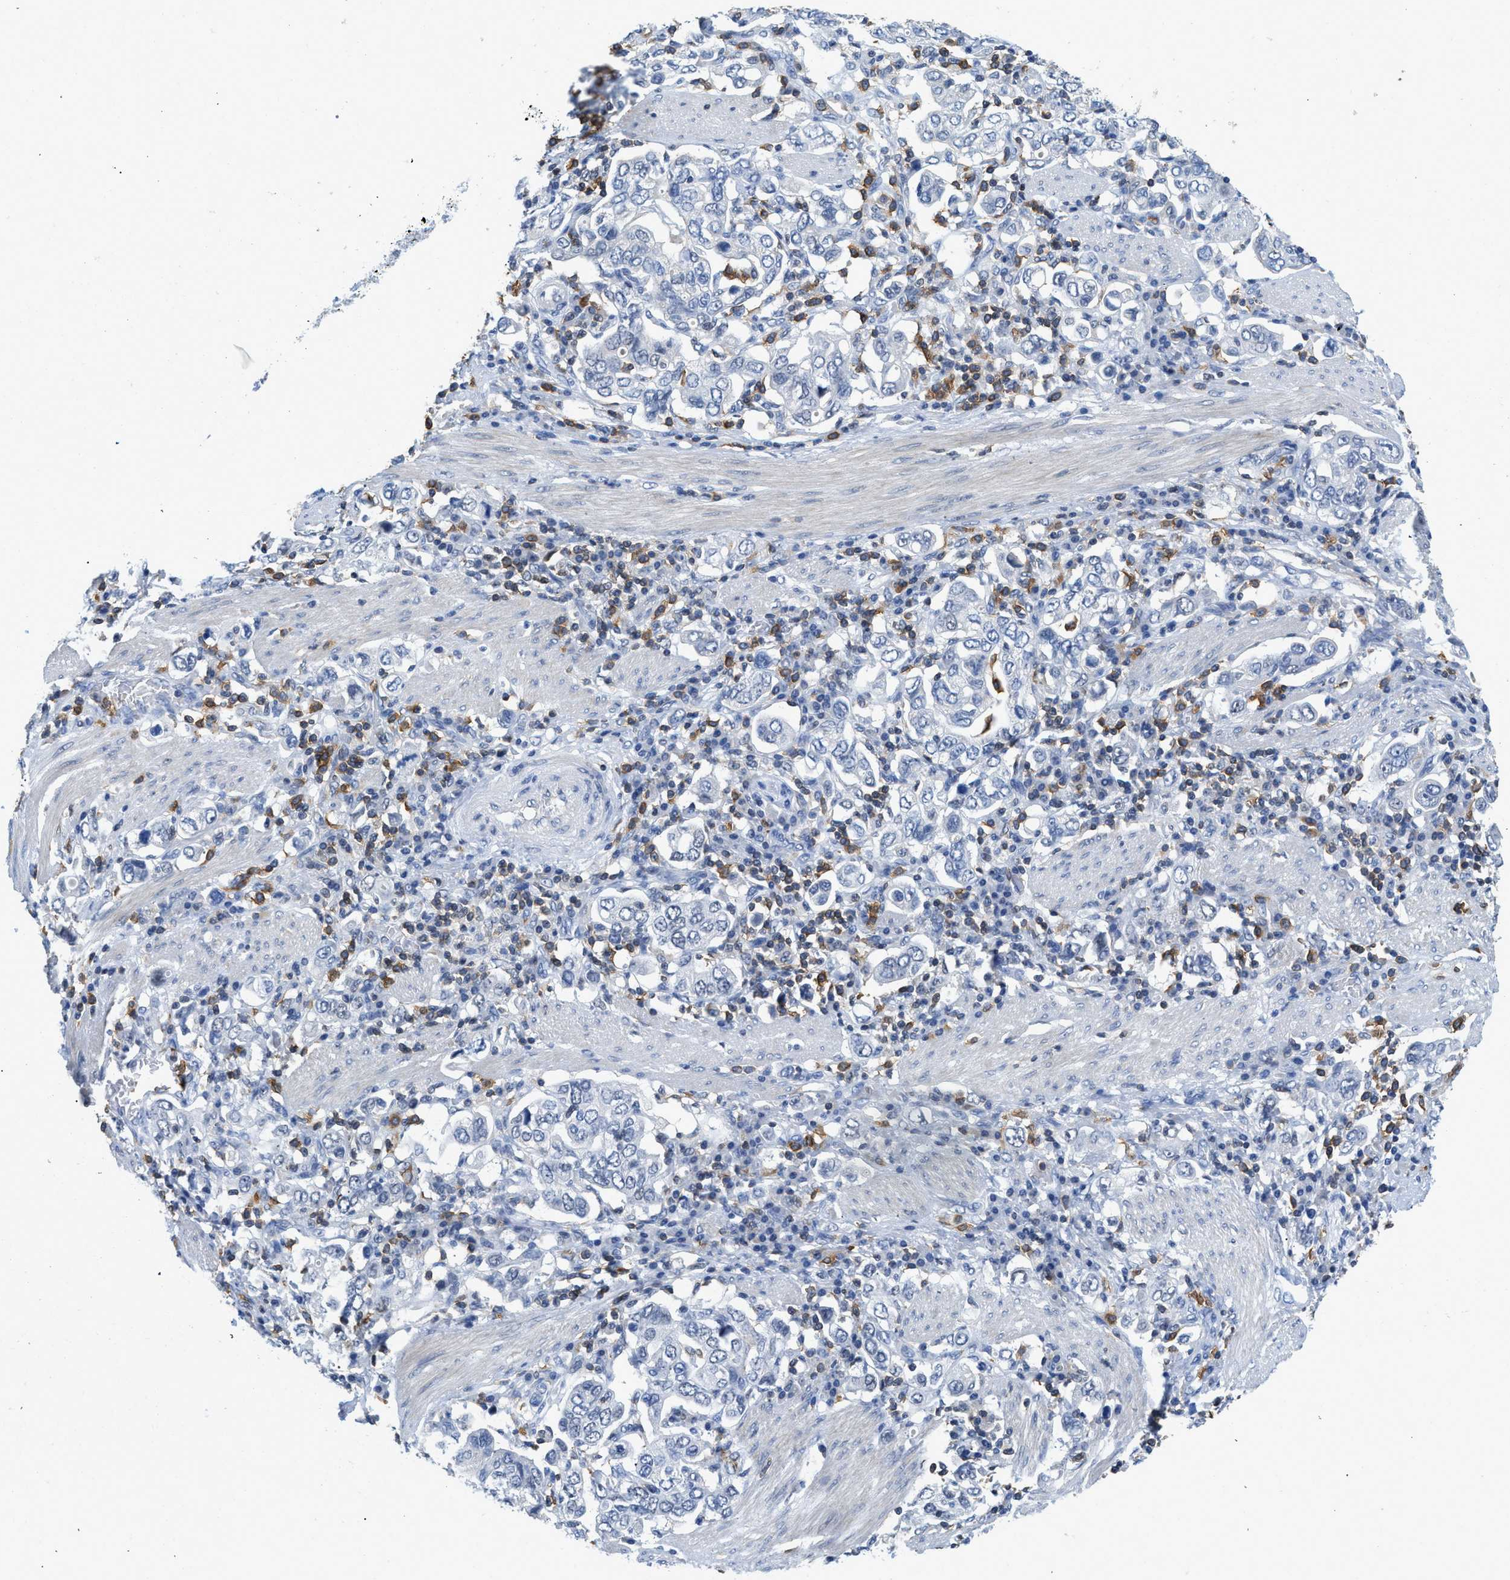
{"staining": {"intensity": "negative", "quantity": "none", "location": "none"}, "tissue": "stomach cancer", "cell_type": "Tumor cells", "image_type": "cancer", "snomed": [{"axis": "morphology", "description": "Adenocarcinoma, NOS"}, {"axis": "topography", "description": "Stomach, upper"}], "caption": "Stomach adenocarcinoma was stained to show a protein in brown. There is no significant staining in tumor cells.", "gene": "FAM151A", "patient": {"sex": "male", "age": 62}}